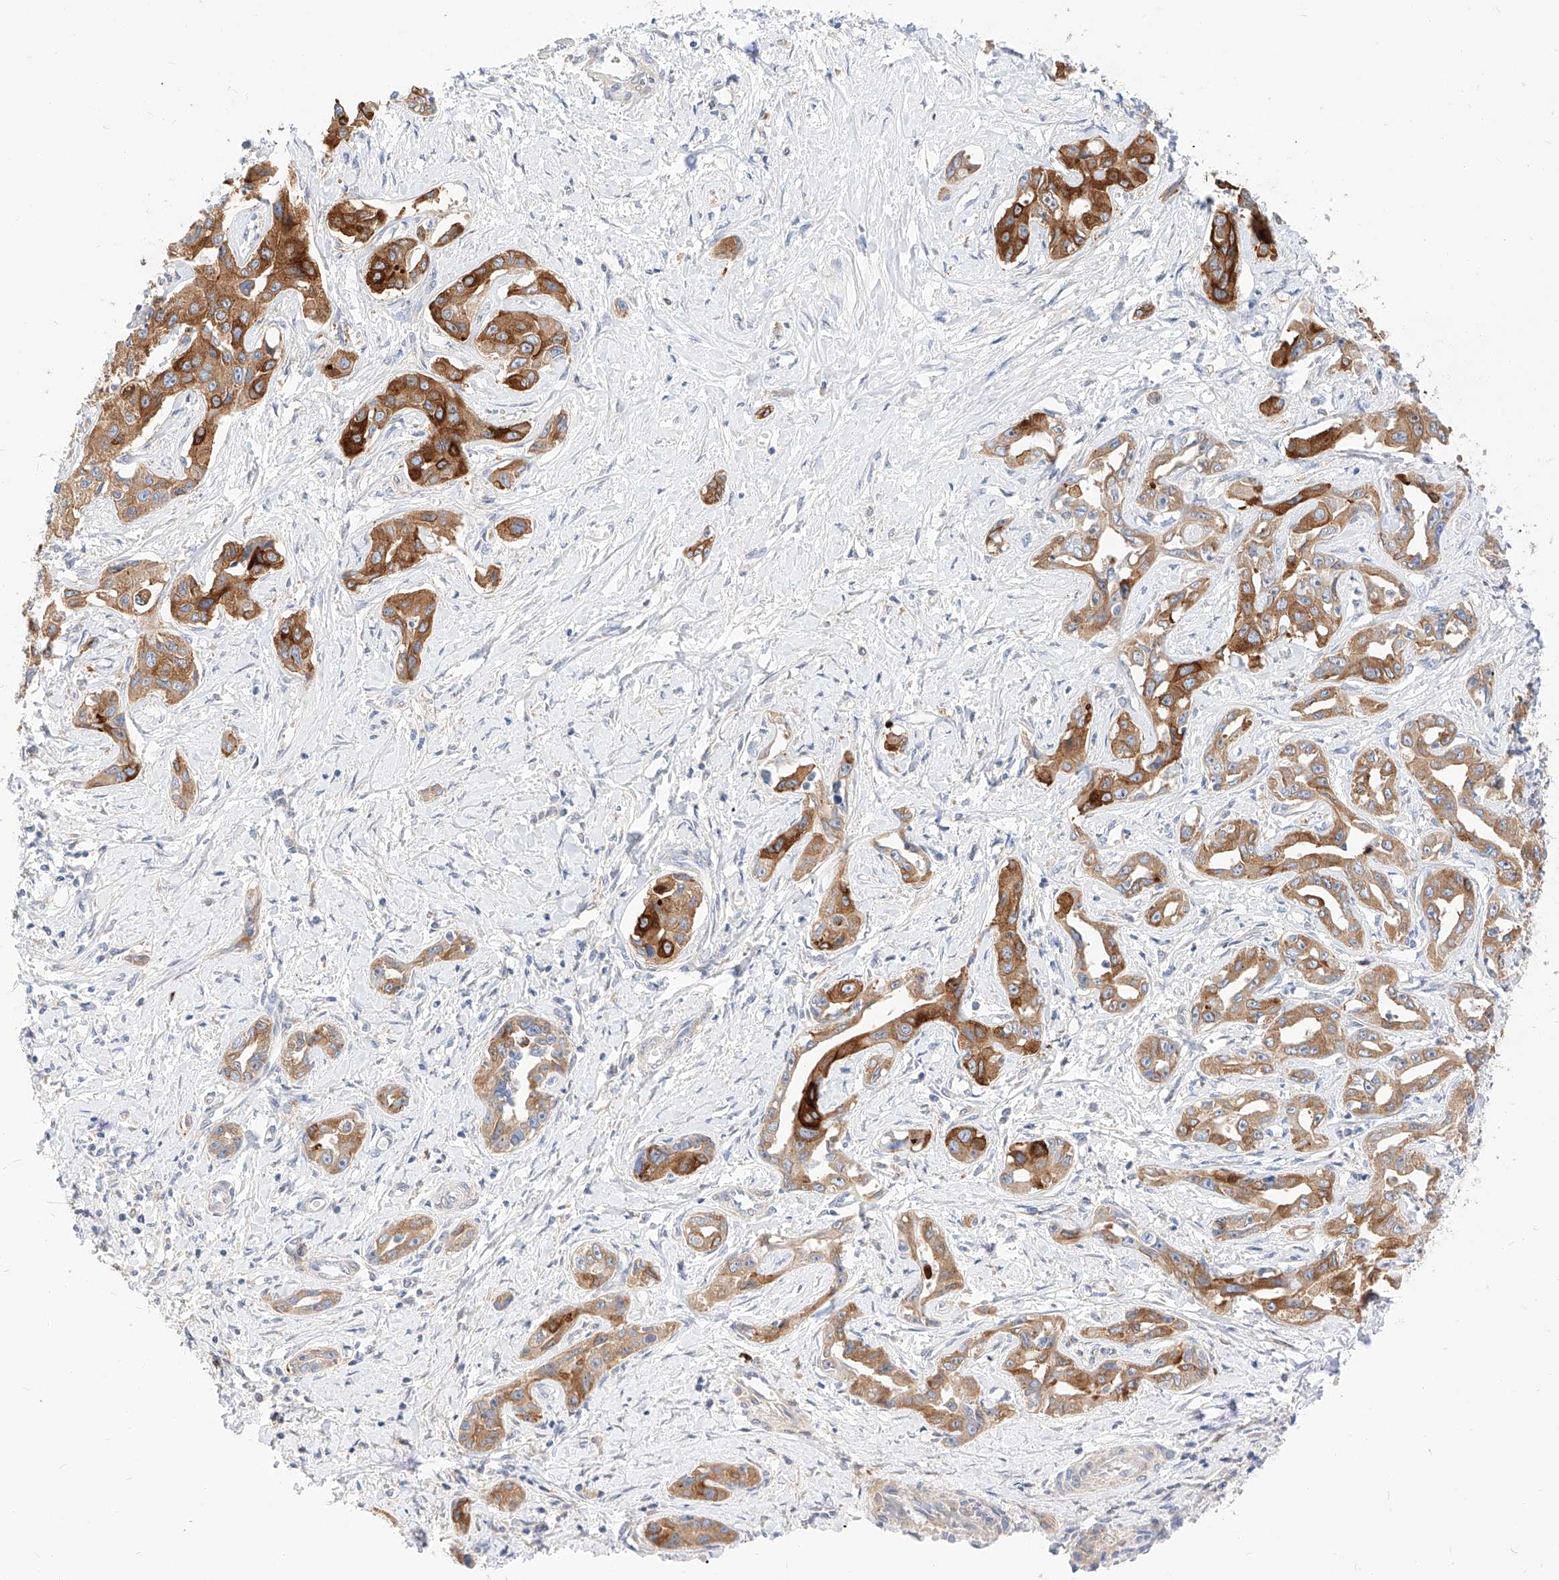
{"staining": {"intensity": "strong", "quantity": ">75%", "location": "cytoplasmic/membranous"}, "tissue": "liver cancer", "cell_type": "Tumor cells", "image_type": "cancer", "snomed": [{"axis": "morphology", "description": "Cholangiocarcinoma"}, {"axis": "topography", "description": "Liver"}], "caption": "Liver cancer (cholangiocarcinoma) was stained to show a protein in brown. There is high levels of strong cytoplasmic/membranous positivity in about >75% of tumor cells.", "gene": "MAP7", "patient": {"sex": "male", "age": 59}}